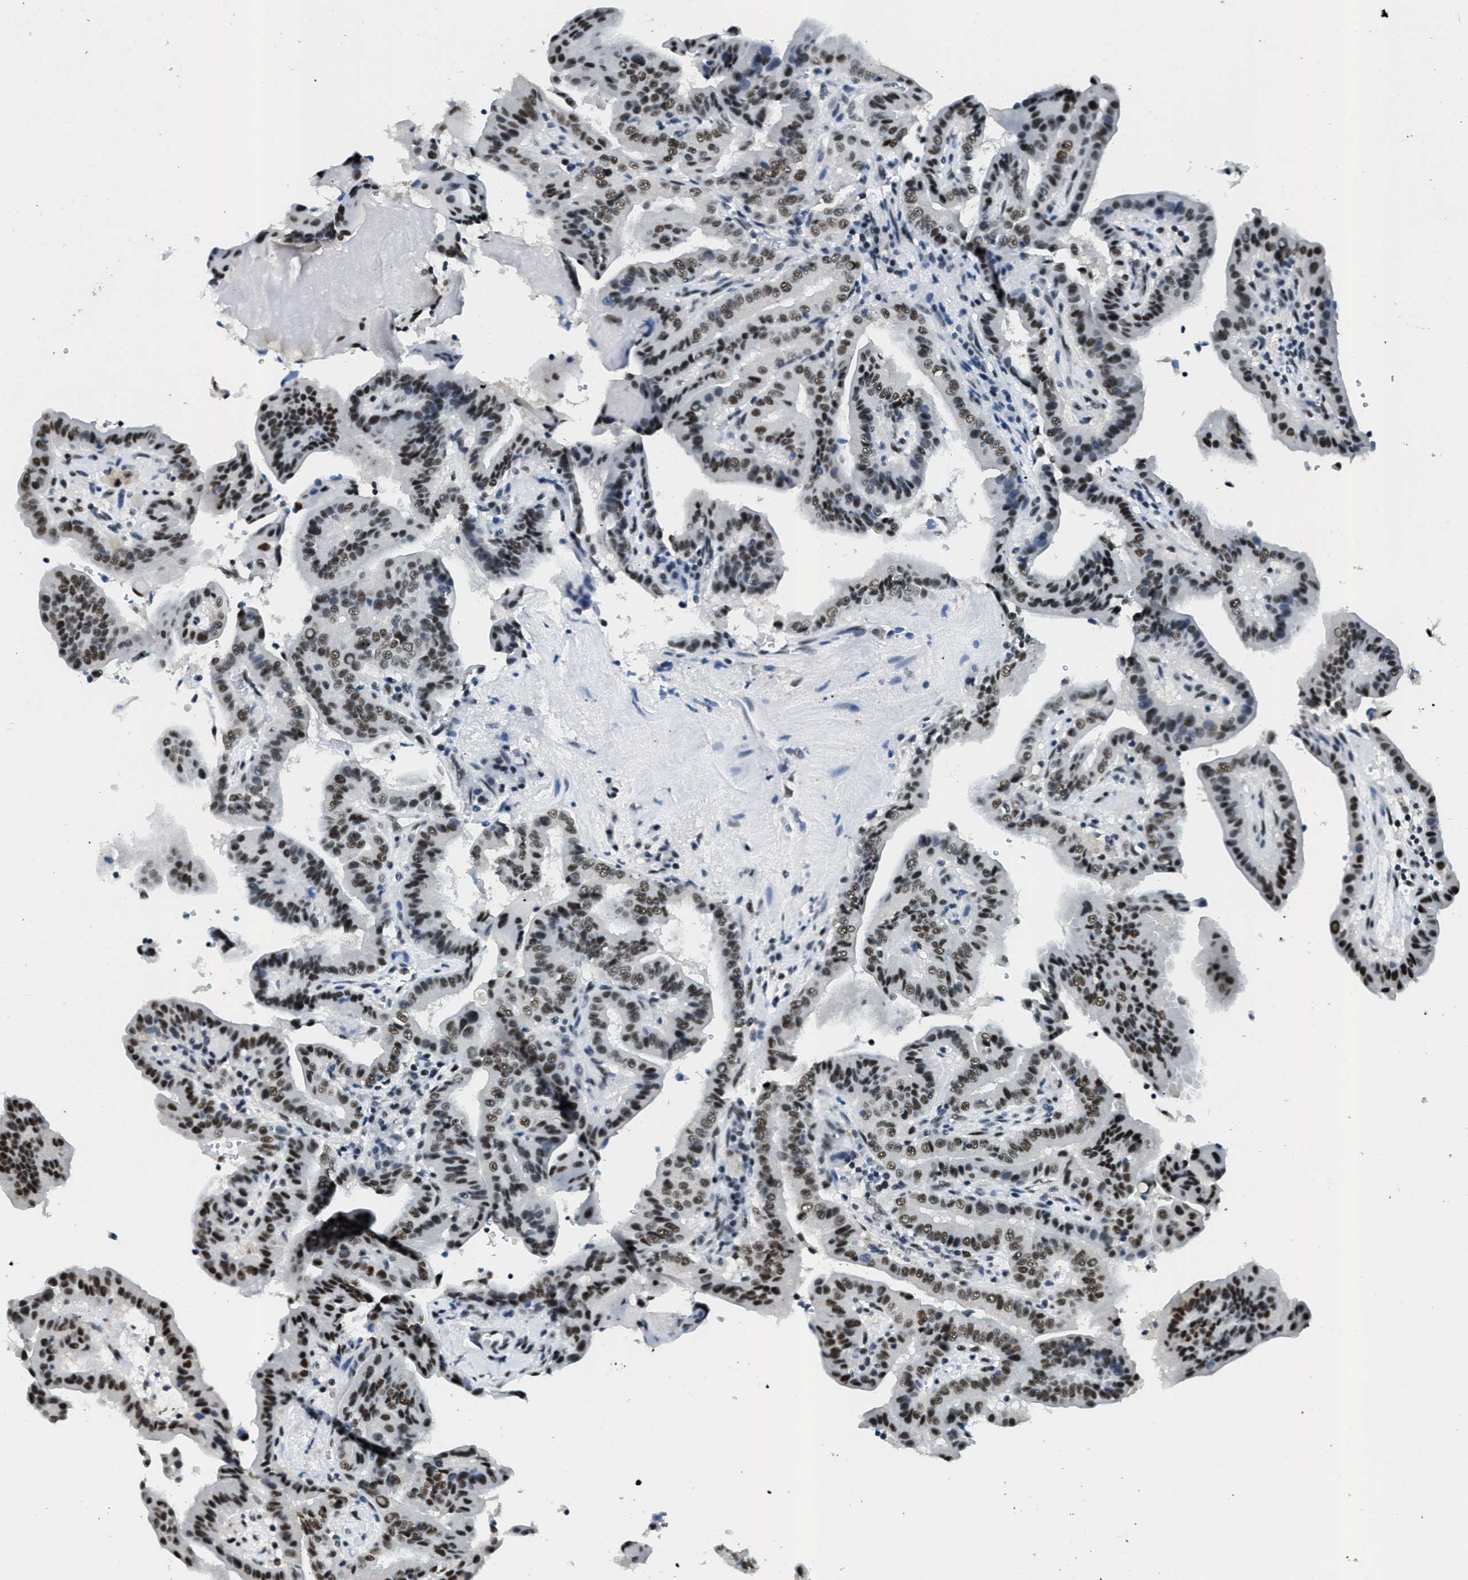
{"staining": {"intensity": "moderate", "quantity": ">75%", "location": "nuclear"}, "tissue": "thyroid cancer", "cell_type": "Tumor cells", "image_type": "cancer", "snomed": [{"axis": "morphology", "description": "Papillary adenocarcinoma, NOS"}, {"axis": "topography", "description": "Thyroid gland"}], "caption": "An image of human thyroid papillary adenocarcinoma stained for a protein demonstrates moderate nuclear brown staining in tumor cells.", "gene": "SSB", "patient": {"sex": "male", "age": 33}}